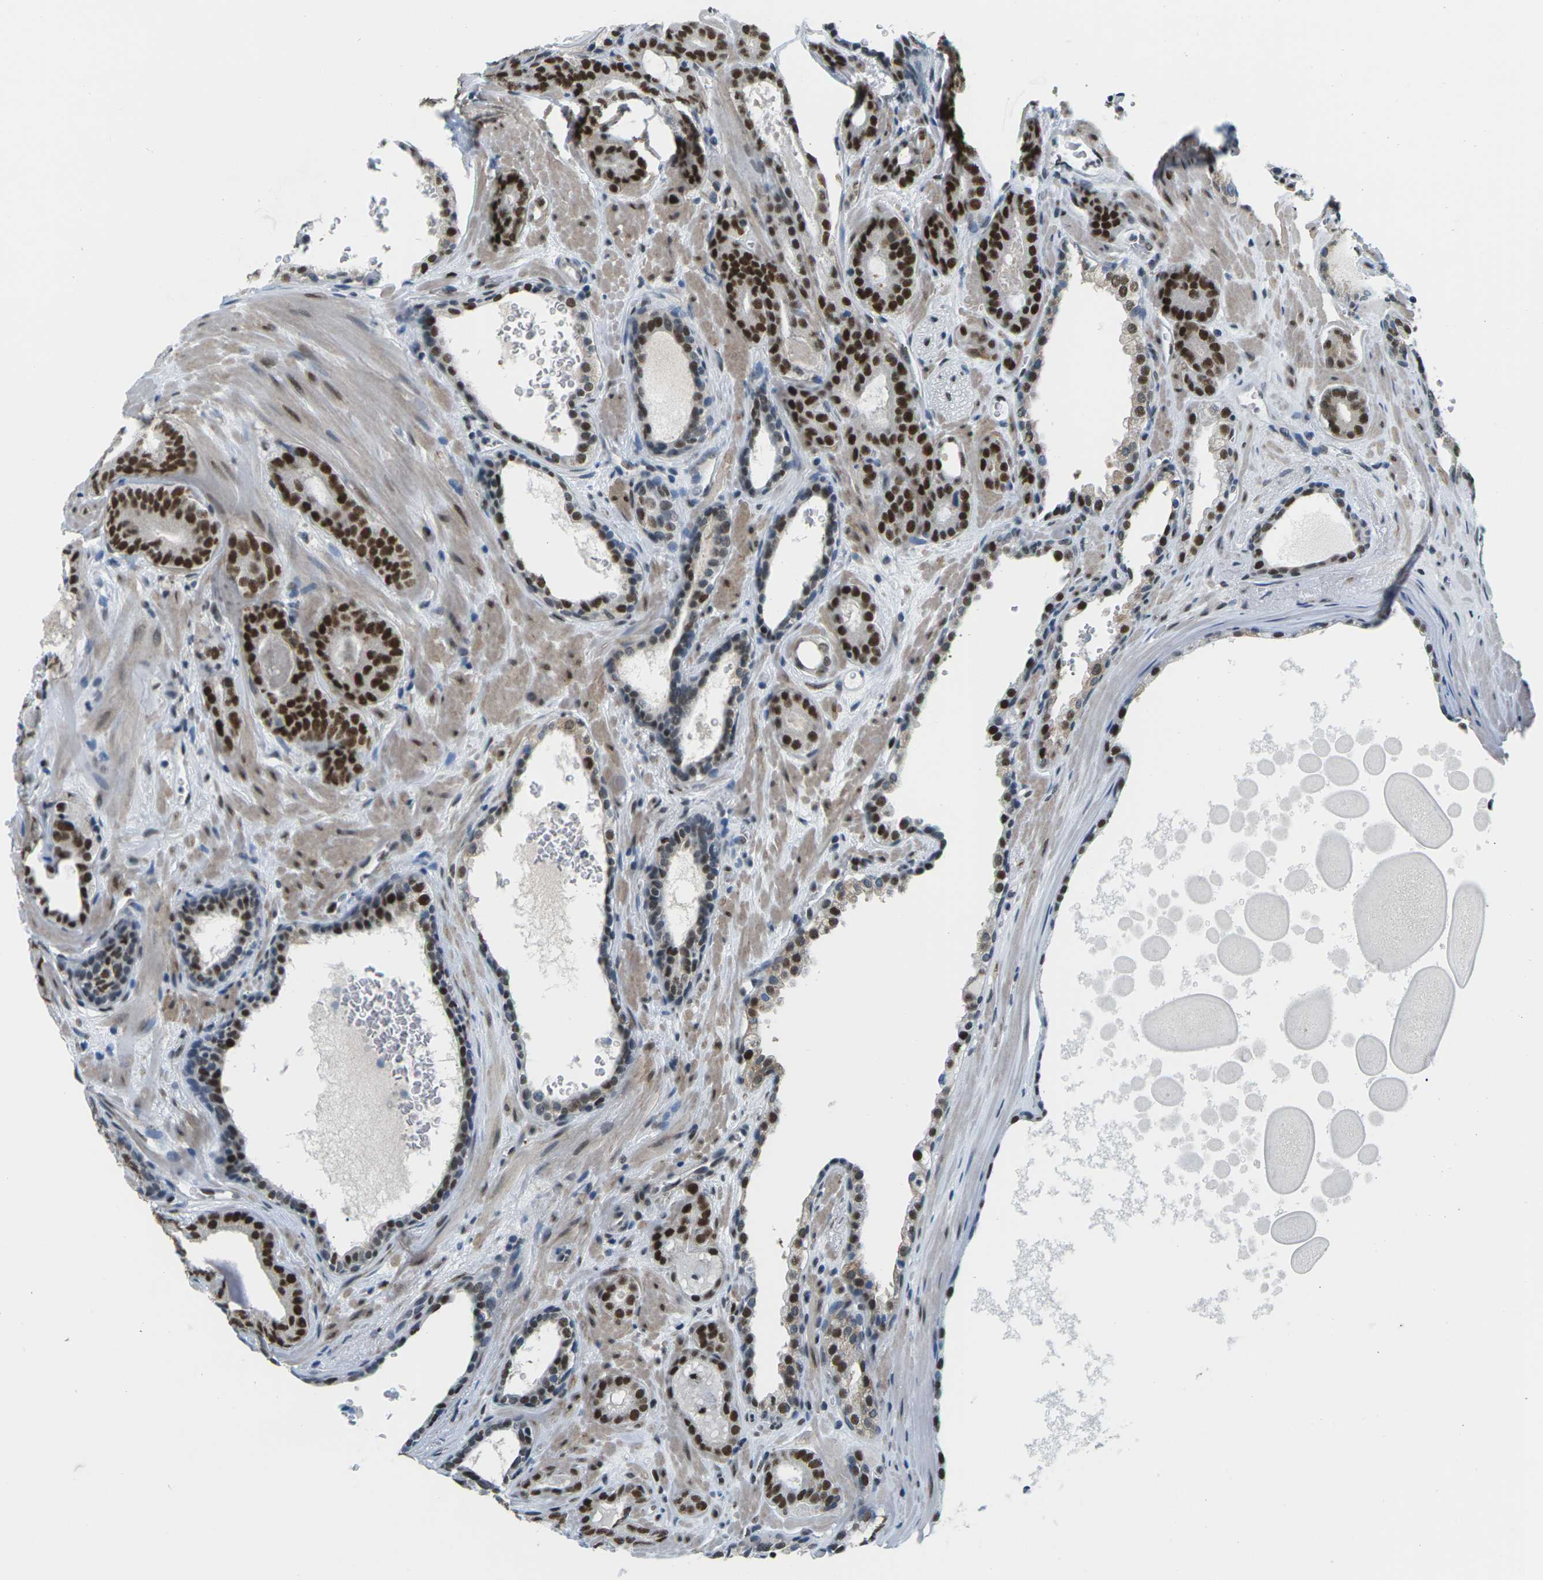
{"staining": {"intensity": "strong", "quantity": ">75%", "location": "nuclear"}, "tissue": "prostate cancer", "cell_type": "Tumor cells", "image_type": "cancer", "snomed": [{"axis": "morphology", "description": "Adenocarcinoma, High grade"}, {"axis": "topography", "description": "Prostate"}], "caption": "High-power microscopy captured an immunohistochemistry (IHC) image of prostate cancer (adenocarcinoma (high-grade)), revealing strong nuclear staining in about >75% of tumor cells.", "gene": "PSME3", "patient": {"sex": "male", "age": 60}}